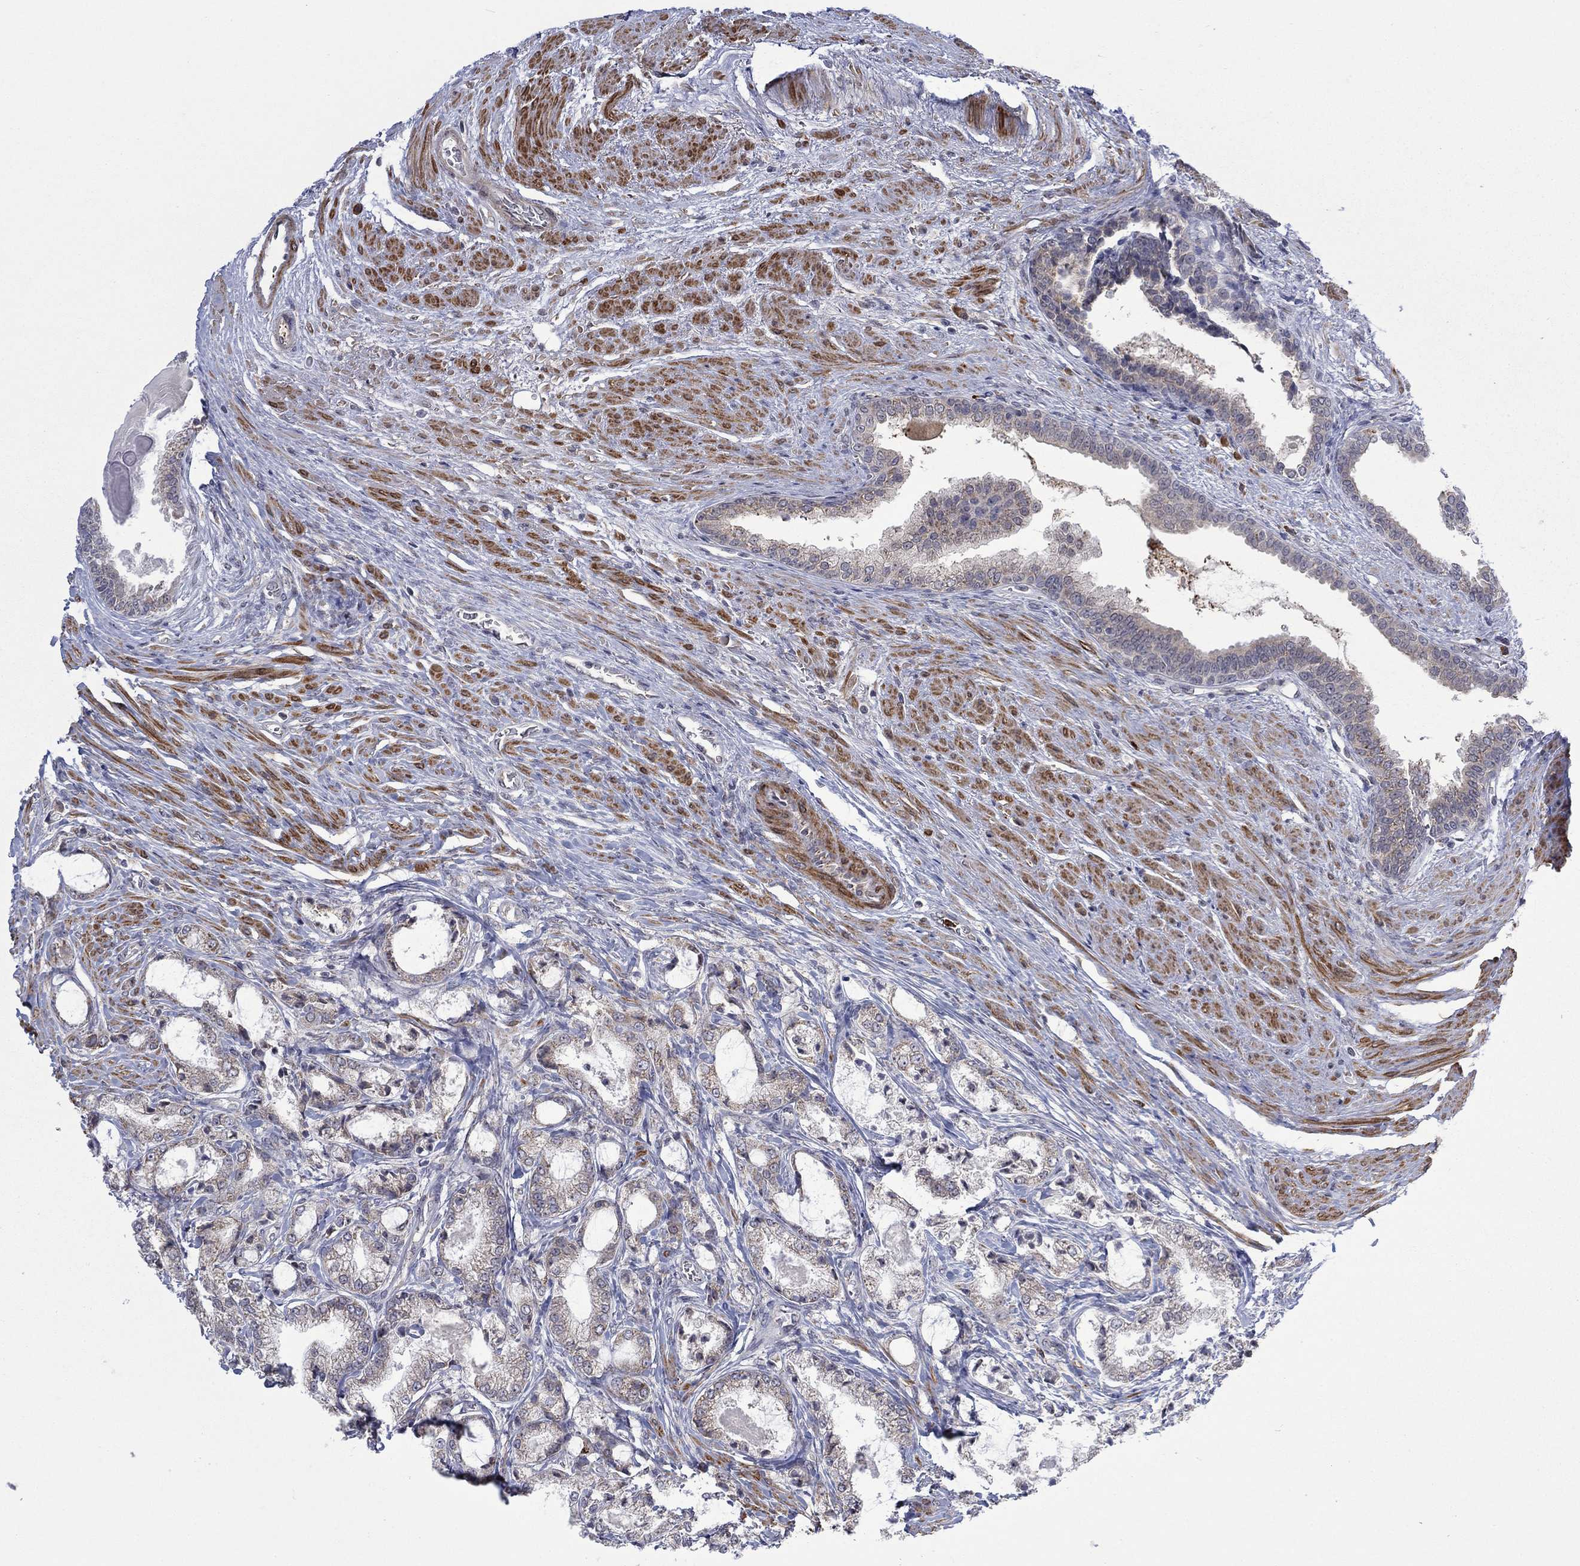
{"staining": {"intensity": "weak", "quantity": "<25%", "location": "cytoplasmic/membranous"}, "tissue": "prostate cancer", "cell_type": "Tumor cells", "image_type": "cancer", "snomed": [{"axis": "morphology", "description": "Adenocarcinoma, NOS"}, {"axis": "topography", "description": "Prostate and seminal vesicle, NOS"}, {"axis": "topography", "description": "Prostate"}], "caption": "Protein analysis of prostate cancer demonstrates no significant expression in tumor cells. The staining was performed using DAB (3,3'-diaminobenzidine) to visualize the protein expression in brown, while the nuclei were stained in blue with hematoxylin (Magnification: 20x).", "gene": "MTRFR", "patient": {"sex": "male", "age": 62}}